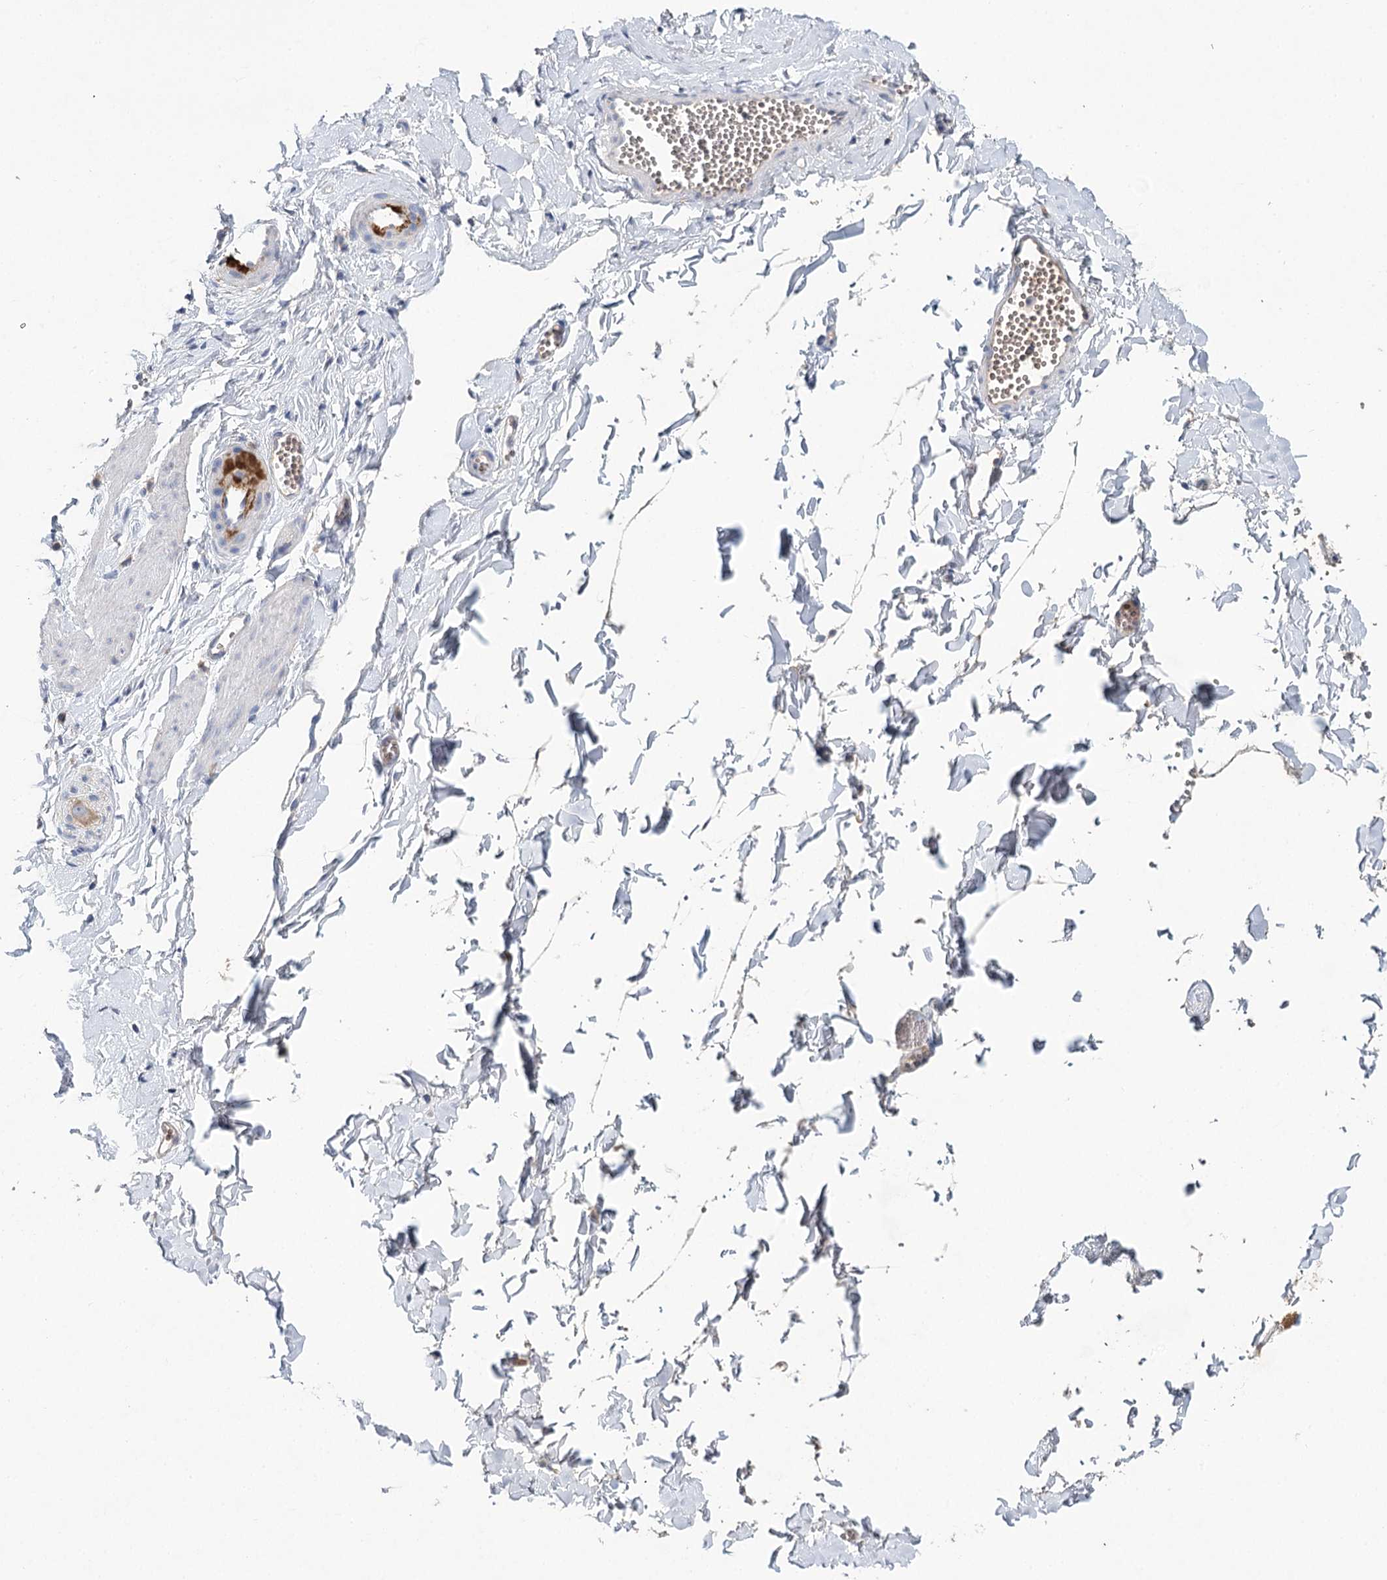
{"staining": {"intensity": "moderate", "quantity": "<25%", "location": "cytoplasmic/membranous"}, "tissue": "adipose tissue", "cell_type": "Adipocytes", "image_type": "normal", "snomed": [{"axis": "morphology", "description": "Normal tissue, NOS"}, {"axis": "topography", "description": "Gallbladder"}, {"axis": "topography", "description": "Peripheral nerve tissue"}], "caption": "Benign adipose tissue shows moderate cytoplasmic/membranous positivity in about <25% of adipocytes.", "gene": "ARHGAP44", "patient": {"sex": "male", "age": 38}}